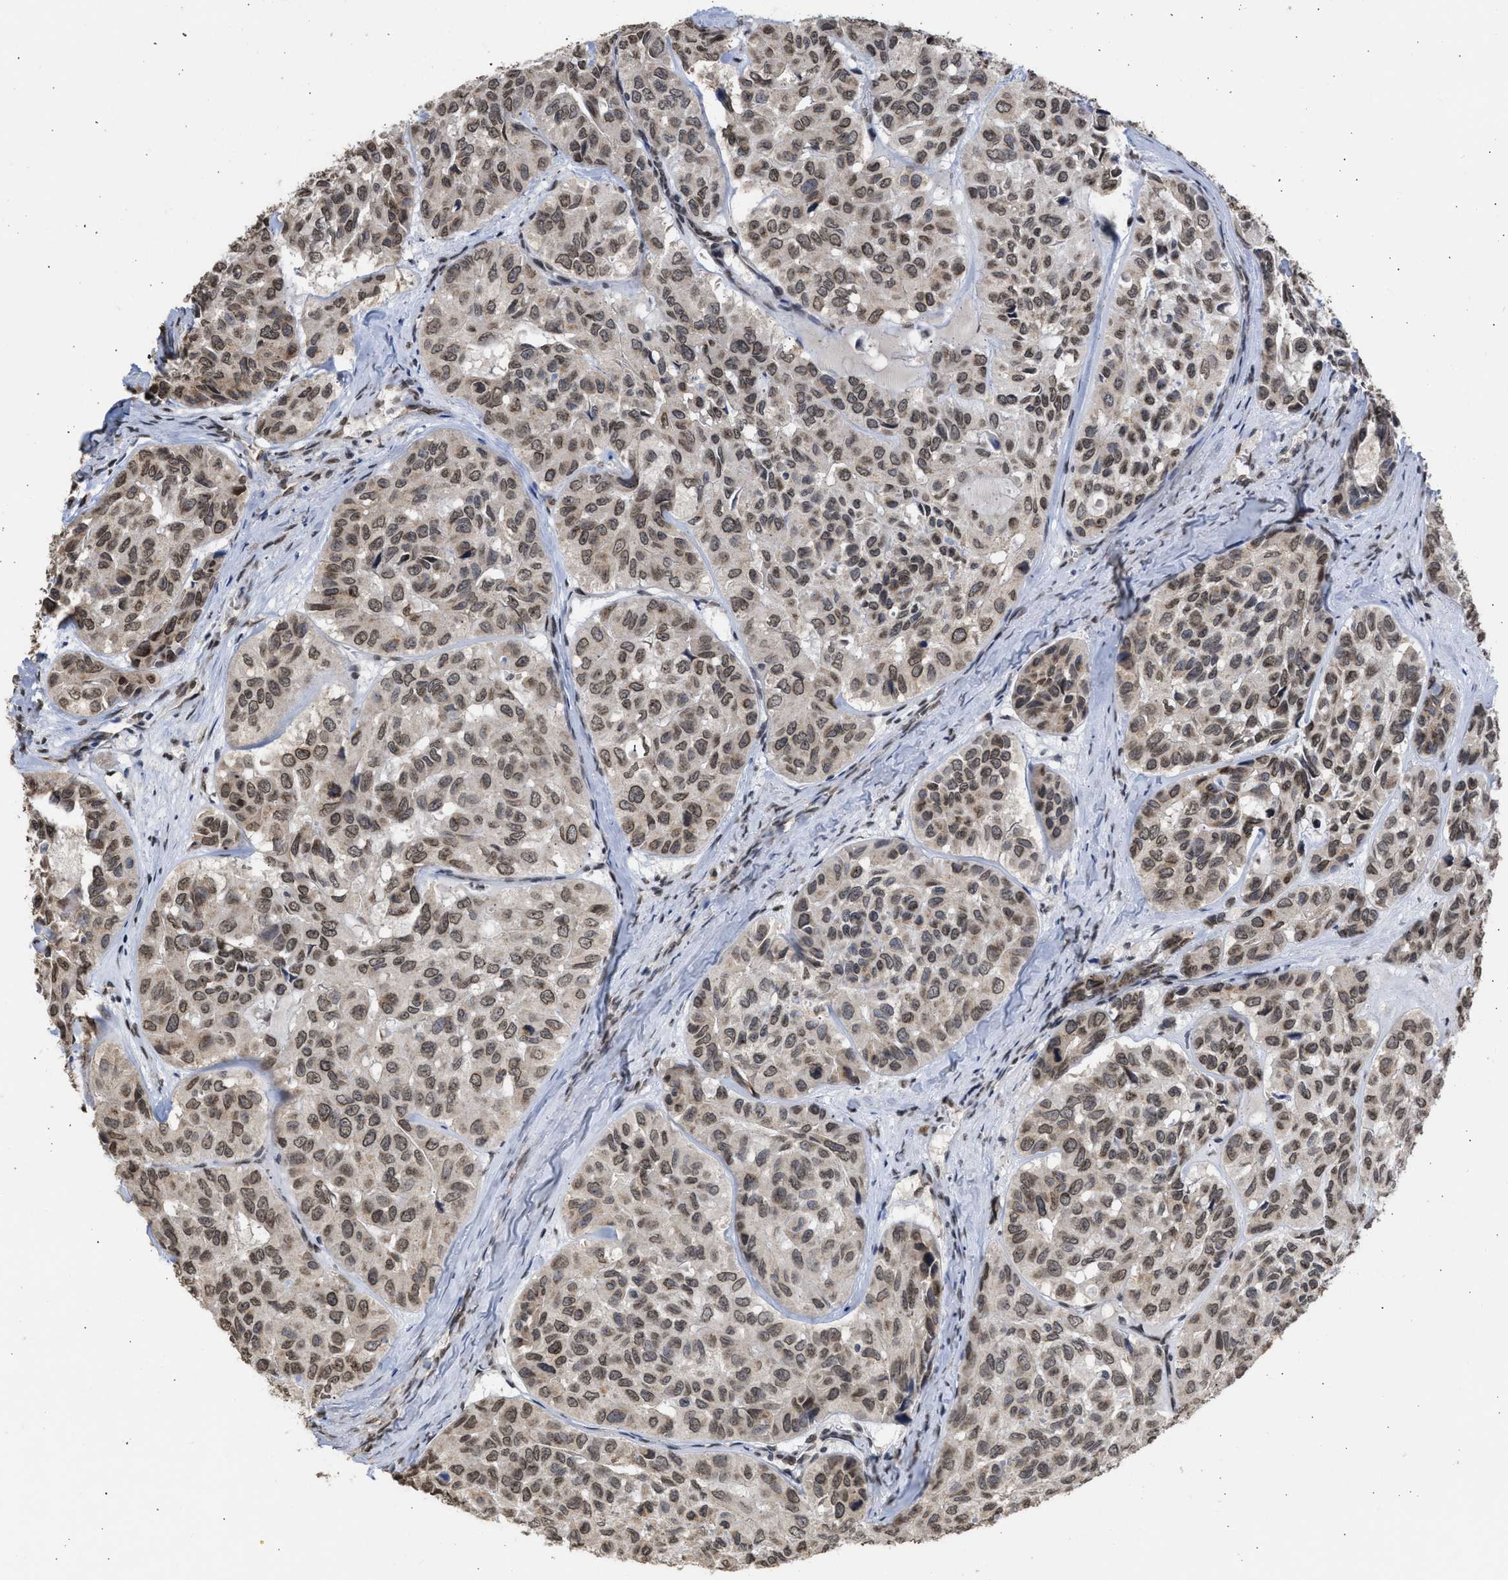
{"staining": {"intensity": "weak", "quantity": "25%-75%", "location": "cytoplasmic/membranous,nuclear"}, "tissue": "head and neck cancer", "cell_type": "Tumor cells", "image_type": "cancer", "snomed": [{"axis": "morphology", "description": "Adenocarcinoma, NOS"}, {"axis": "topography", "description": "Salivary gland, NOS"}, {"axis": "topography", "description": "Head-Neck"}], "caption": "Immunohistochemistry histopathology image of head and neck cancer (adenocarcinoma) stained for a protein (brown), which demonstrates low levels of weak cytoplasmic/membranous and nuclear expression in approximately 25%-75% of tumor cells.", "gene": "NUP35", "patient": {"sex": "female", "age": 76}}